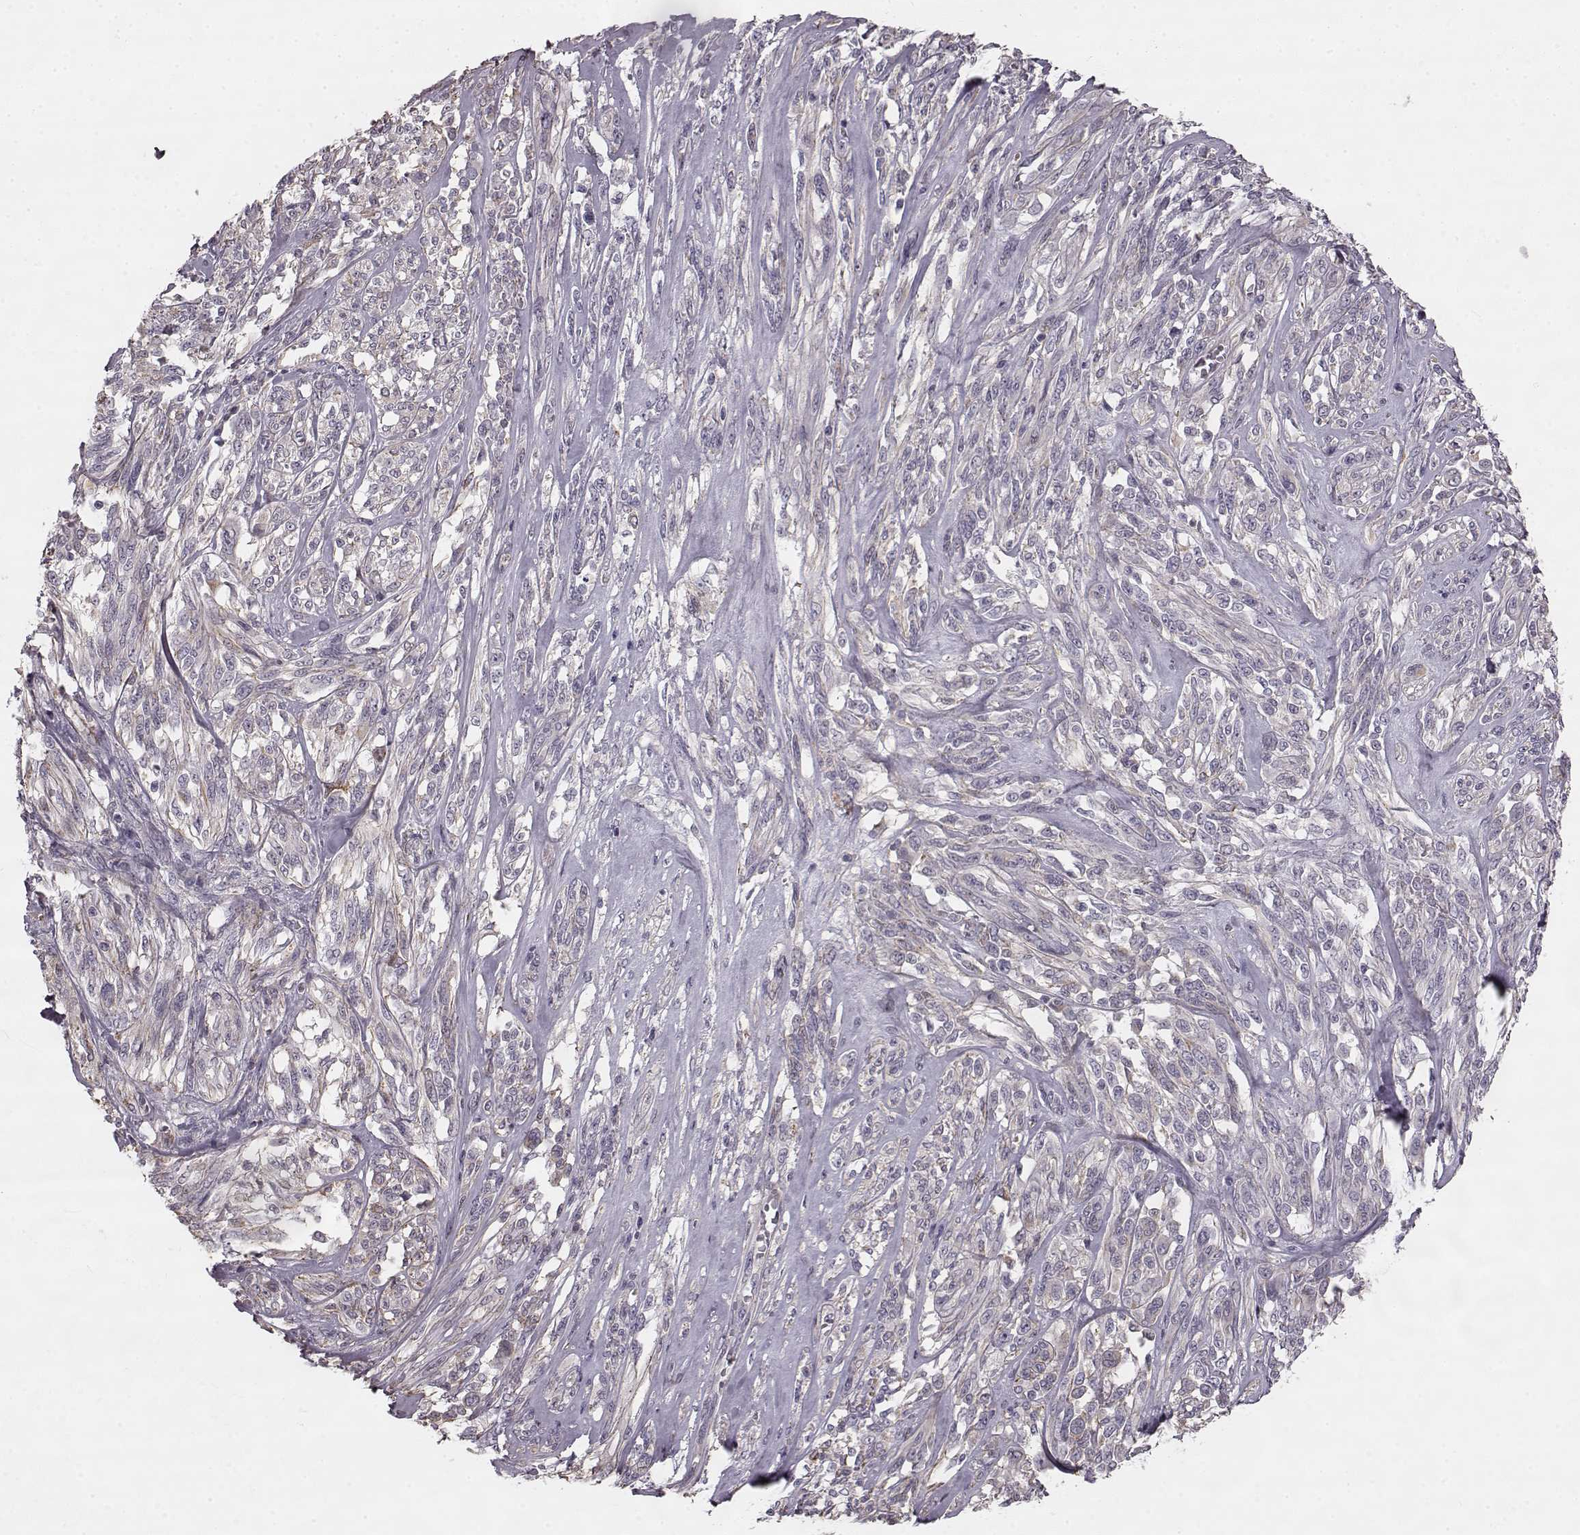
{"staining": {"intensity": "negative", "quantity": "none", "location": "none"}, "tissue": "melanoma", "cell_type": "Tumor cells", "image_type": "cancer", "snomed": [{"axis": "morphology", "description": "Malignant melanoma, NOS"}, {"axis": "topography", "description": "Skin"}], "caption": "A histopathology image of melanoma stained for a protein exhibits no brown staining in tumor cells.", "gene": "HMMR", "patient": {"sex": "female", "age": 91}}